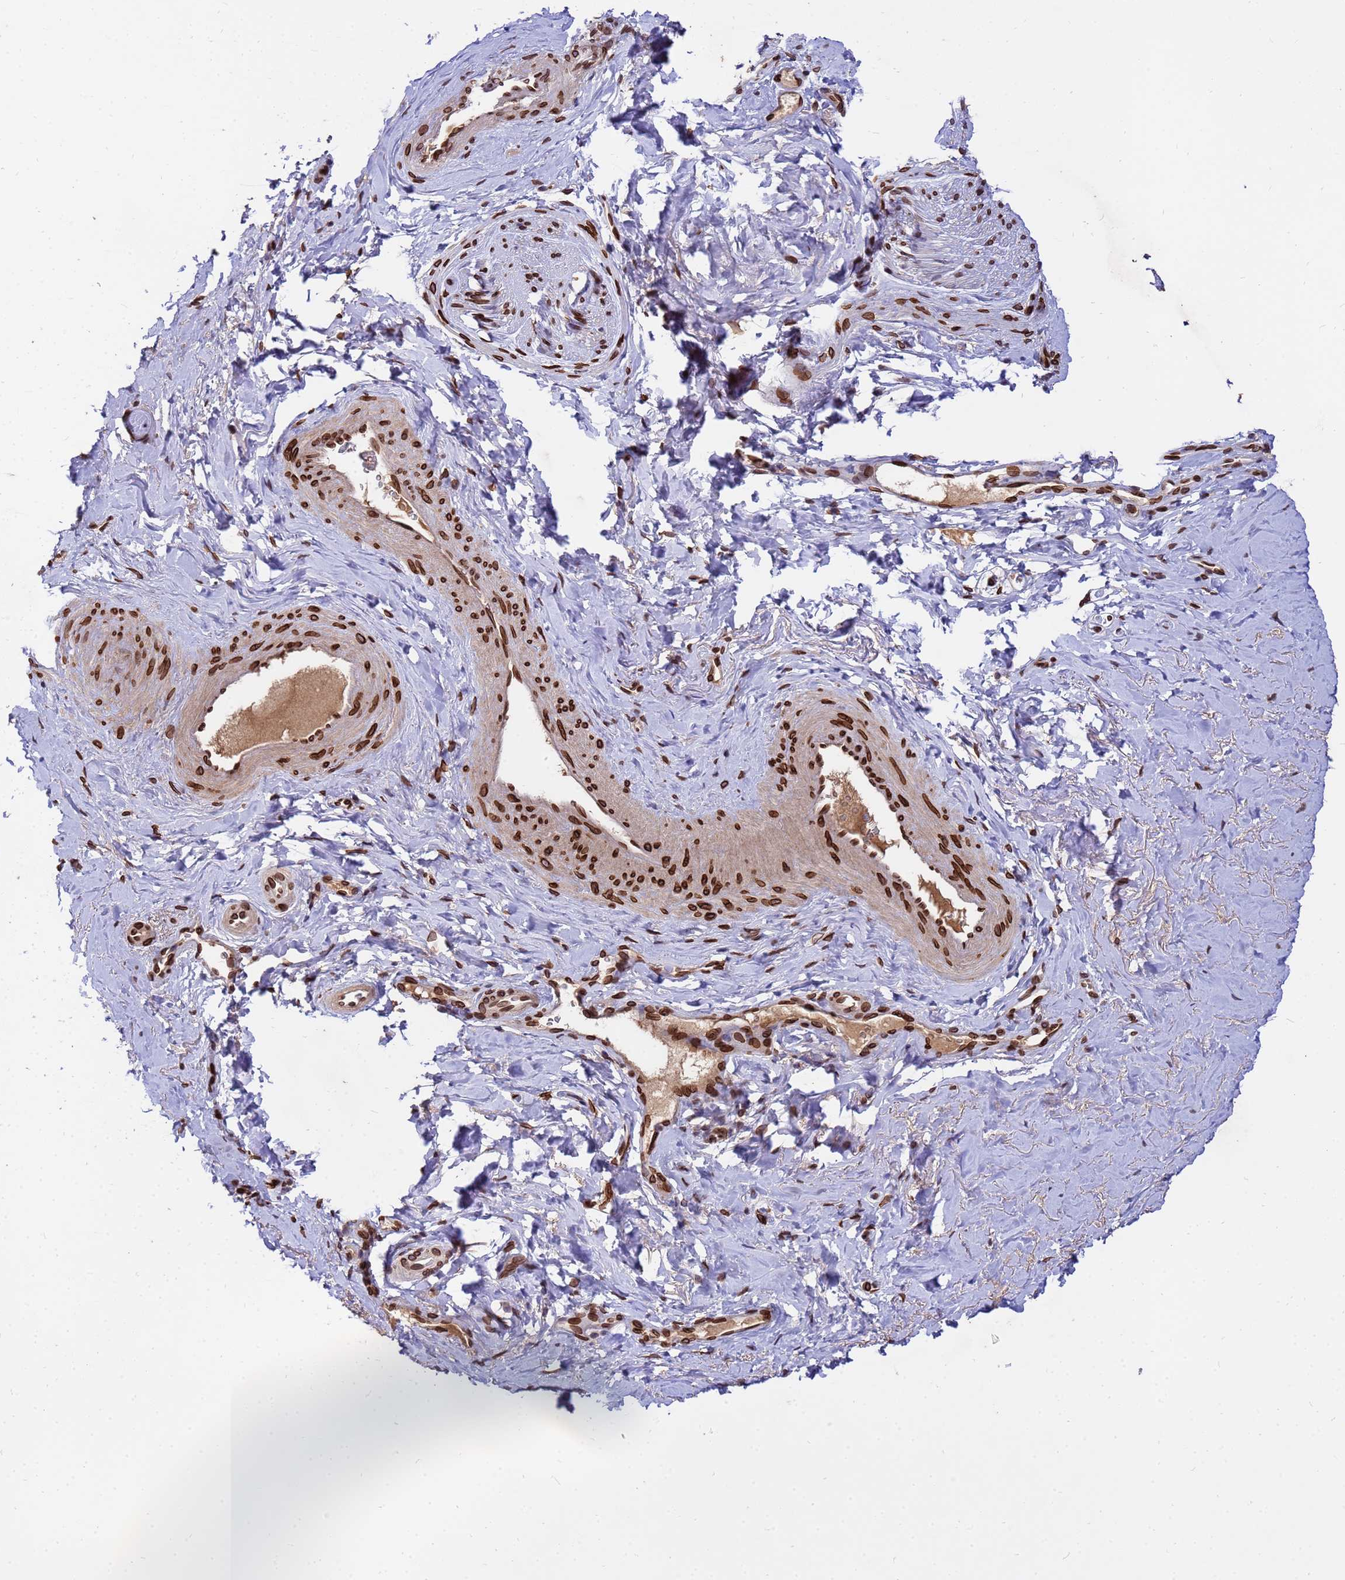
{"staining": {"intensity": "strong", "quantity": ">75%", "location": "cytoplasmic/membranous,nuclear"}, "tissue": "smooth muscle", "cell_type": "Smooth muscle cells", "image_type": "normal", "snomed": [{"axis": "morphology", "description": "Normal tissue, NOS"}, {"axis": "topography", "description": "Smooth muscle"}, {"axis": "topography", "description": "Peripheral nerve tissue"}], "caption": "Immunohistochemistry (IHC) of benign human smooth muscle displays high levels of strong cytoplasmic/membranous,nuclear expression in about >75% of smooth muscle cells. (brown staining indicates protein expression, while blue staining denotes nuclei).", "gene": "GPR135", "patient": {"sex": "male", "age": 69}}